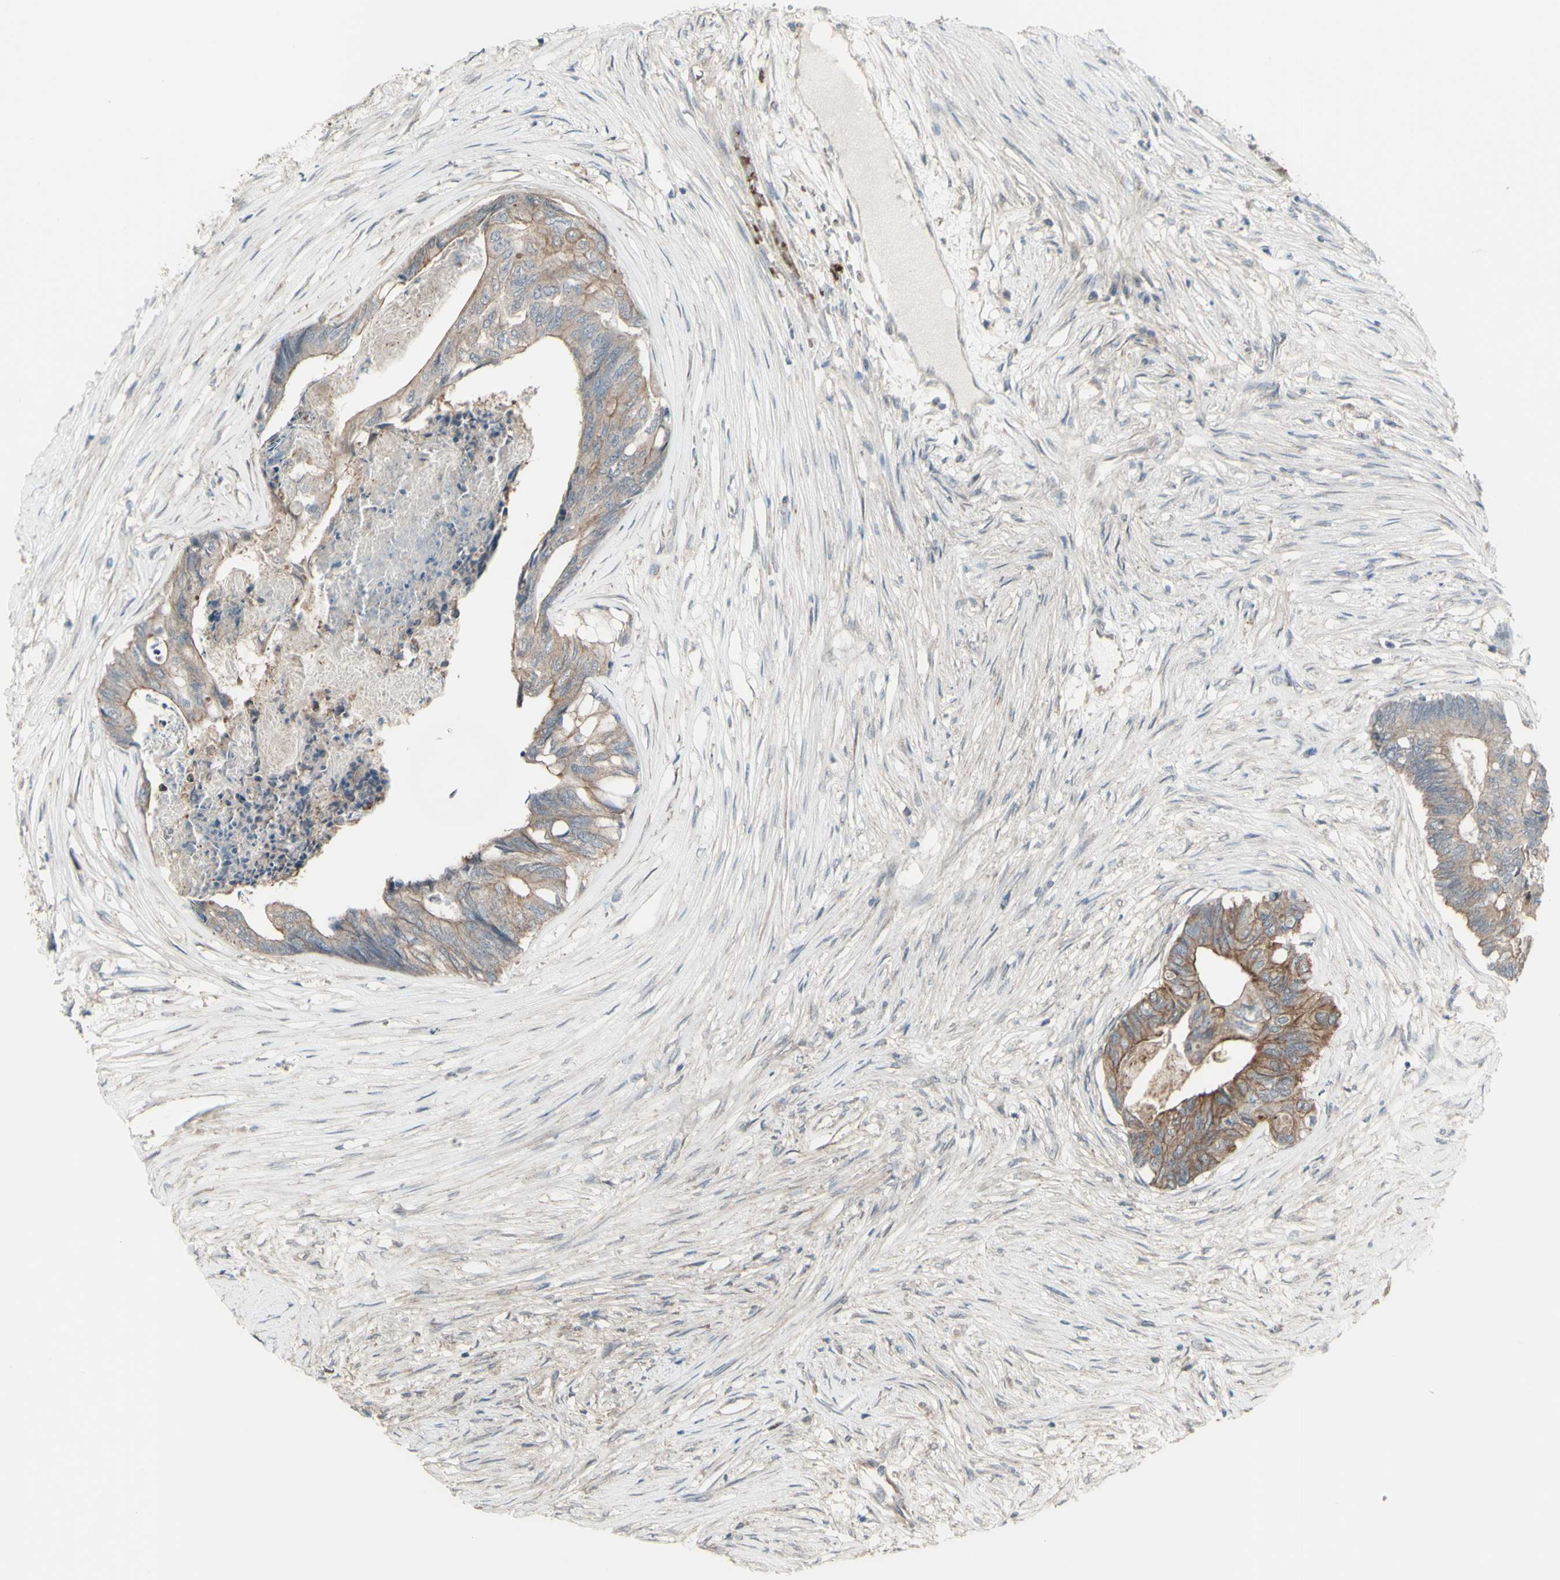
{"staining": {"intensity": "weak", "quantity": ">75%", "location": "cytoplasmic/membranous"}, "tissue": "colorectal cancer", "cell_type": "Tumor cells", "image_type": "cancer", "snomed": [{"axis": "morphology", "description": "Adenocarcinoma, NOS"}, {"axis": "topography", "description": "Rectum"}], "caption": "Tumor cells demonstrate low levels of weak cytoplasmic/membranous expression in approximately >75% of cells in colorectal cancer (adenocarcinoma). Nuclei are stained in blue.", "gene": "GRAMD1B", "patient": {"sex": "male", "age": 63}}